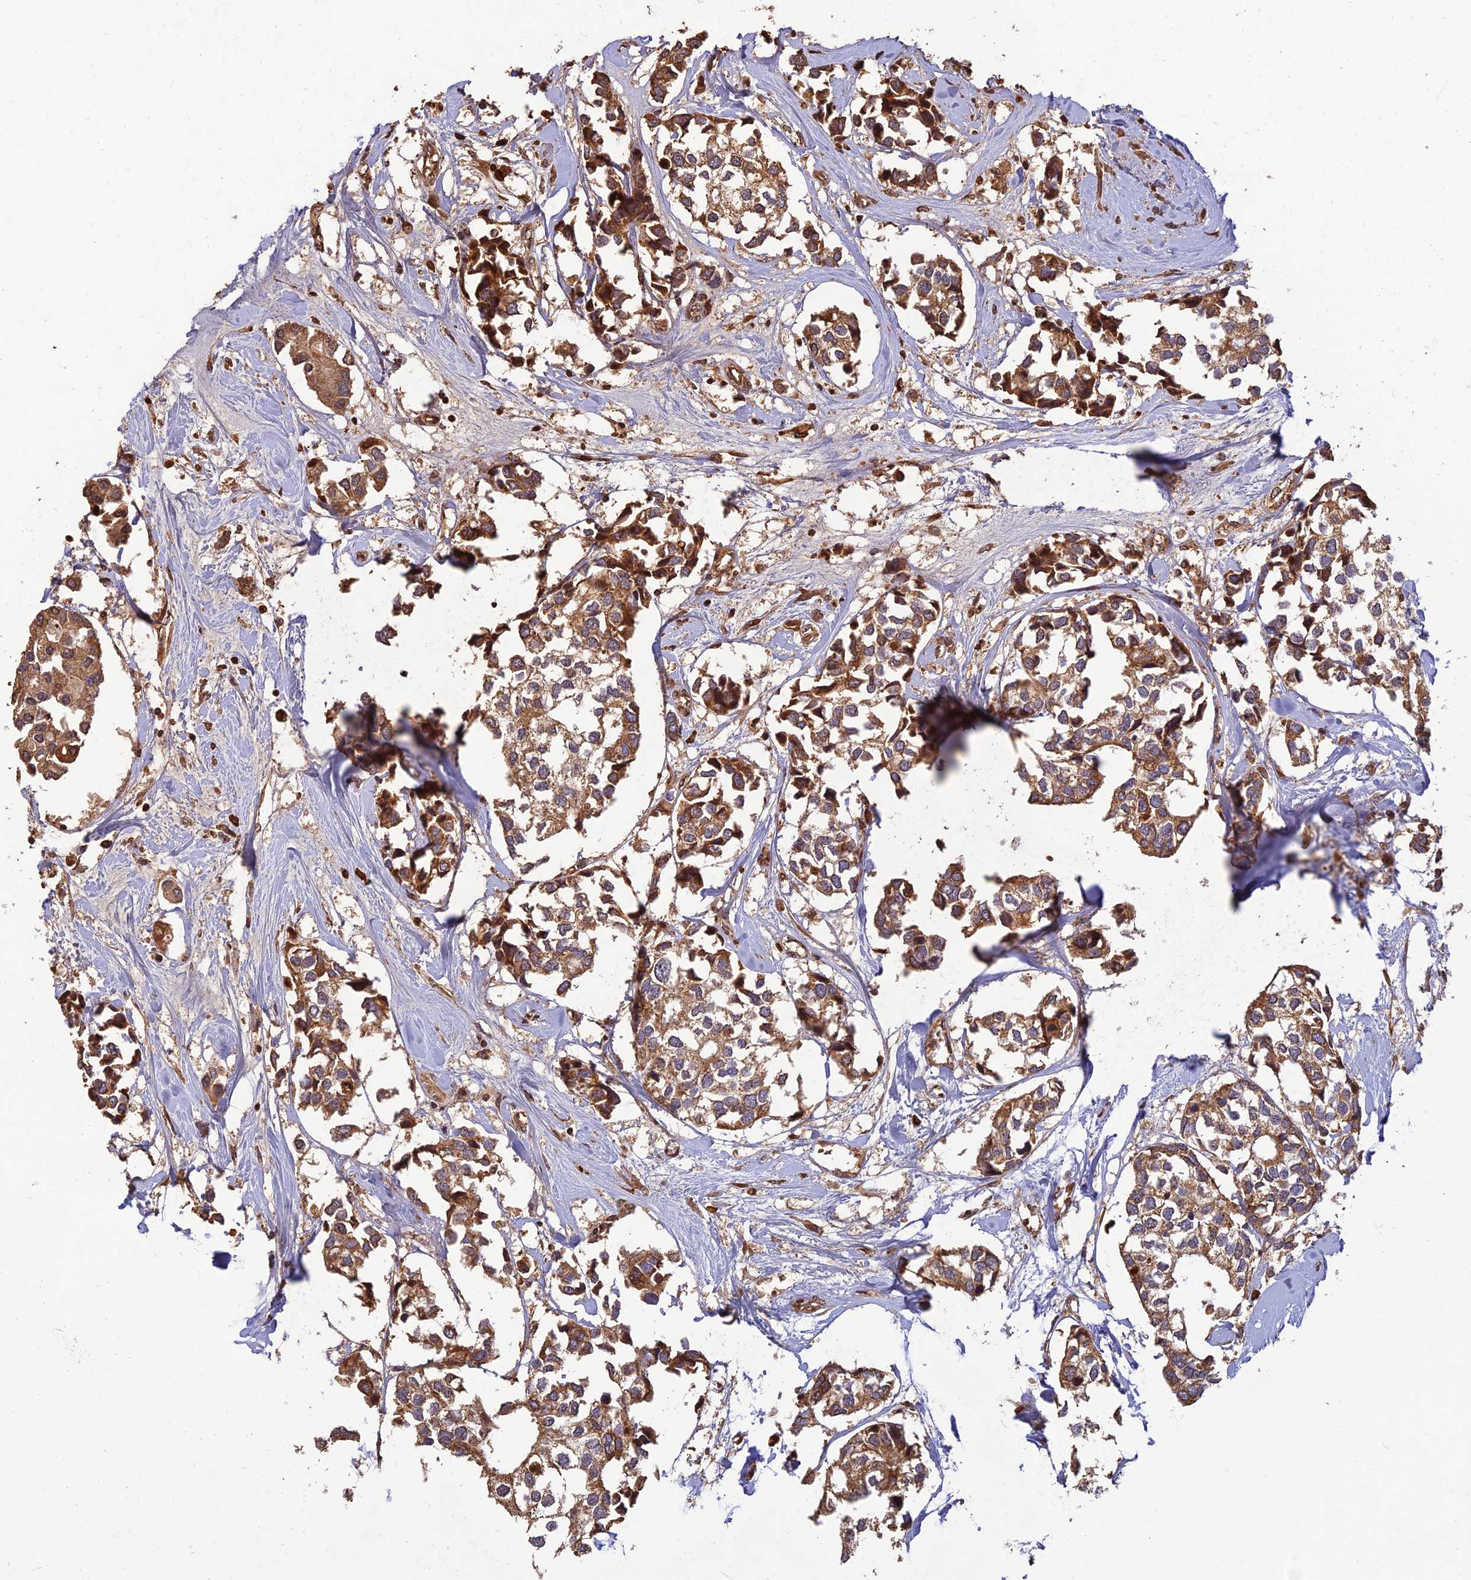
{"staining": {"intensity": "moderate", "quantity": ">75%", "location": "cytoplasmic/membranous"}, "tissue": "breast cancer", "cell_type": "Tumor cells", "image_type": "cancer", "snomed": [{"axis": "morphology", "description": "Duct carcinoma"}, {"axis": "topography", "description": "Breast"}], "caption": "Immunohistochemical staining of breast cancer (invasive ductal carcinoma) exhibits medium levels of moderate cytoplasmic/membranous protein positivity in about >75% of tumor cells. The staining was performed using DAB to visualize the protein expression in brown, while the nuclei were stained in blue with hematoxylin (Magnification: 20x).", "gene": "CORO1C", "patient": {"sex": "female", "age": 83}}